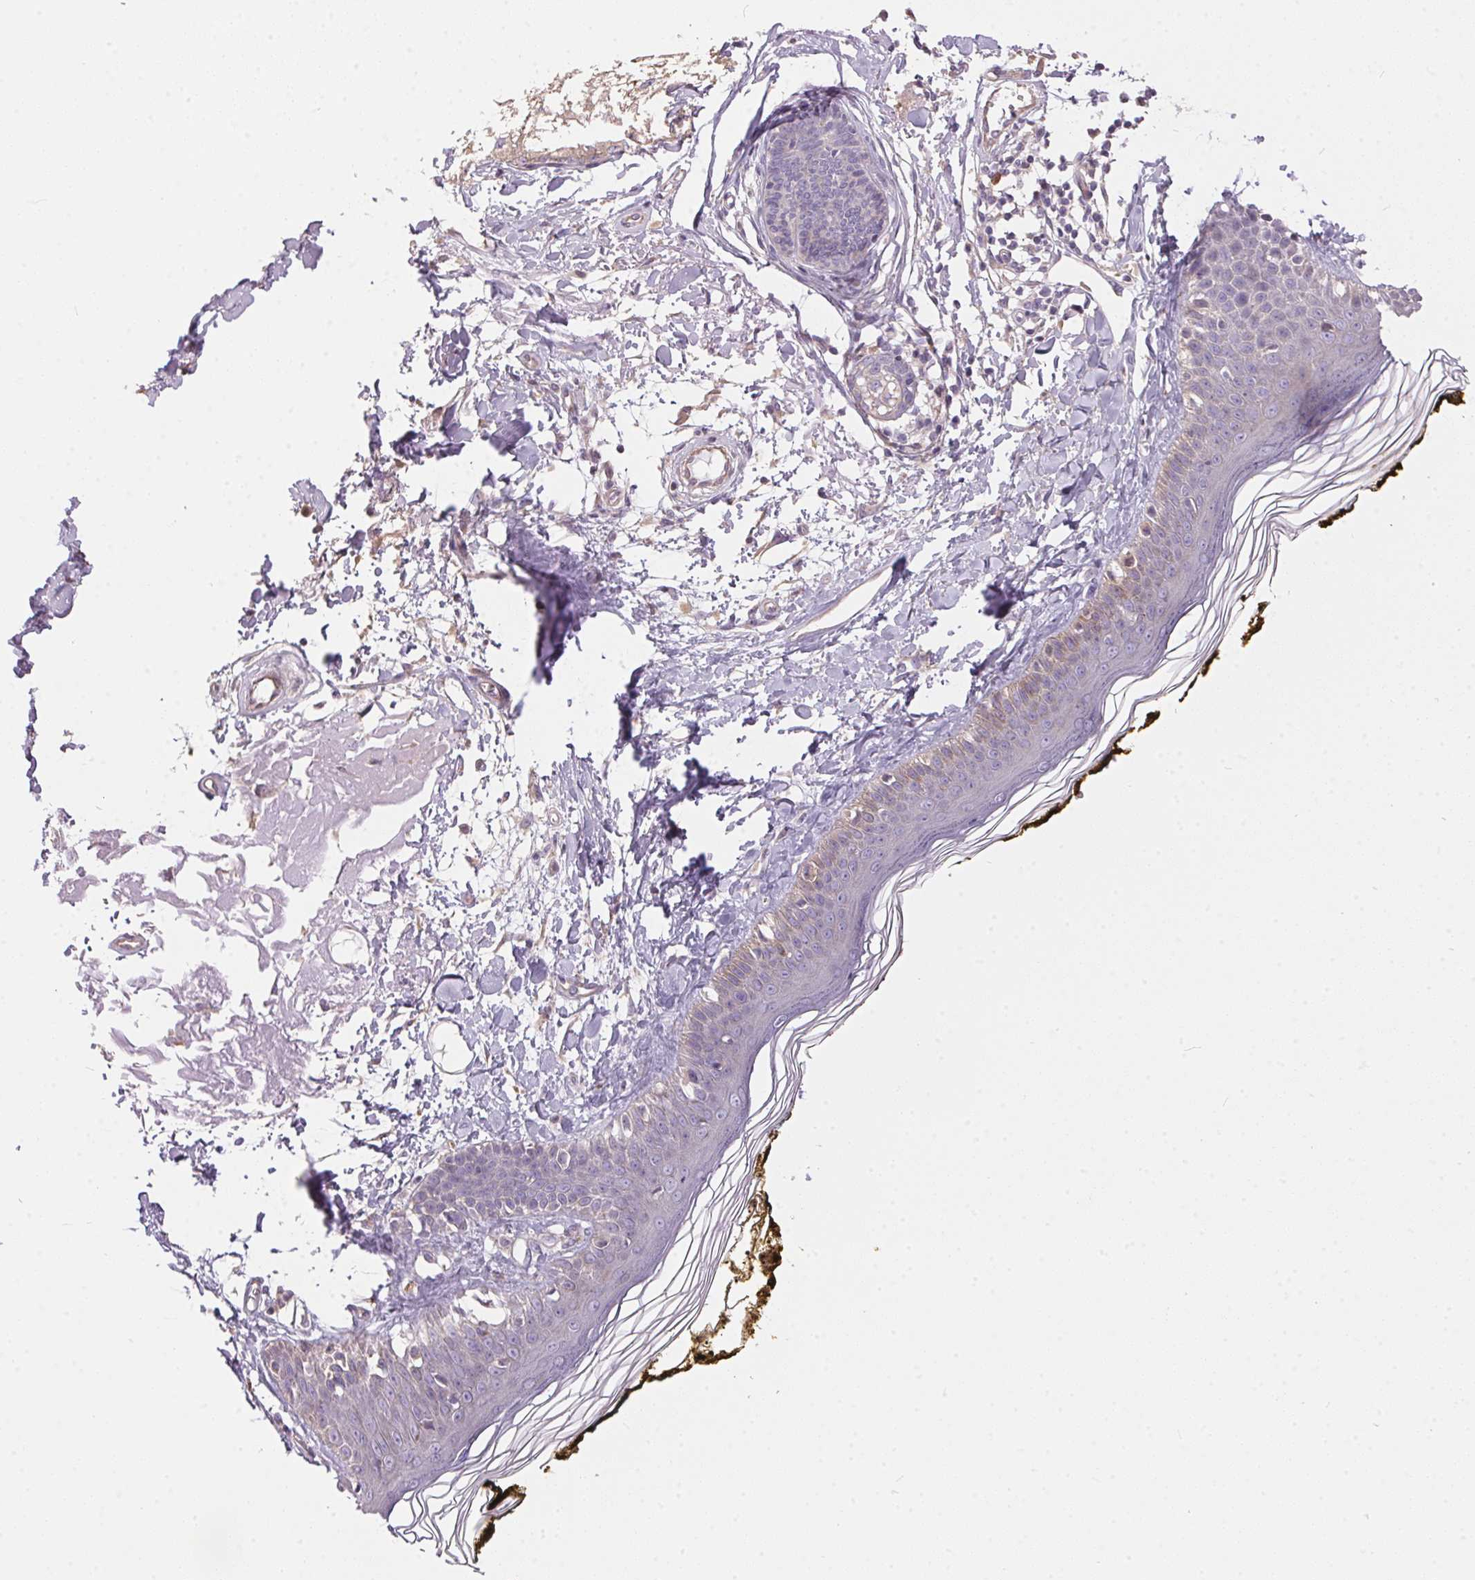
{"staining": {"intensity": "negative", "quantity": "none", "location": "none"}, "tissue": "skin", "cell_type": "Fibroblasts", "image_type": "normal", "snomed": [{"axis": "morphology", "description": "Normal tissue, NOS"}, {"axis": "topography", "description": "Skin"}], "caption": "Immunohistochemical staining of normal skin displays no significant positivity in fibroblasts.", "gene": "UNC13B", "patient": {"sex": "male", "age": 76}}